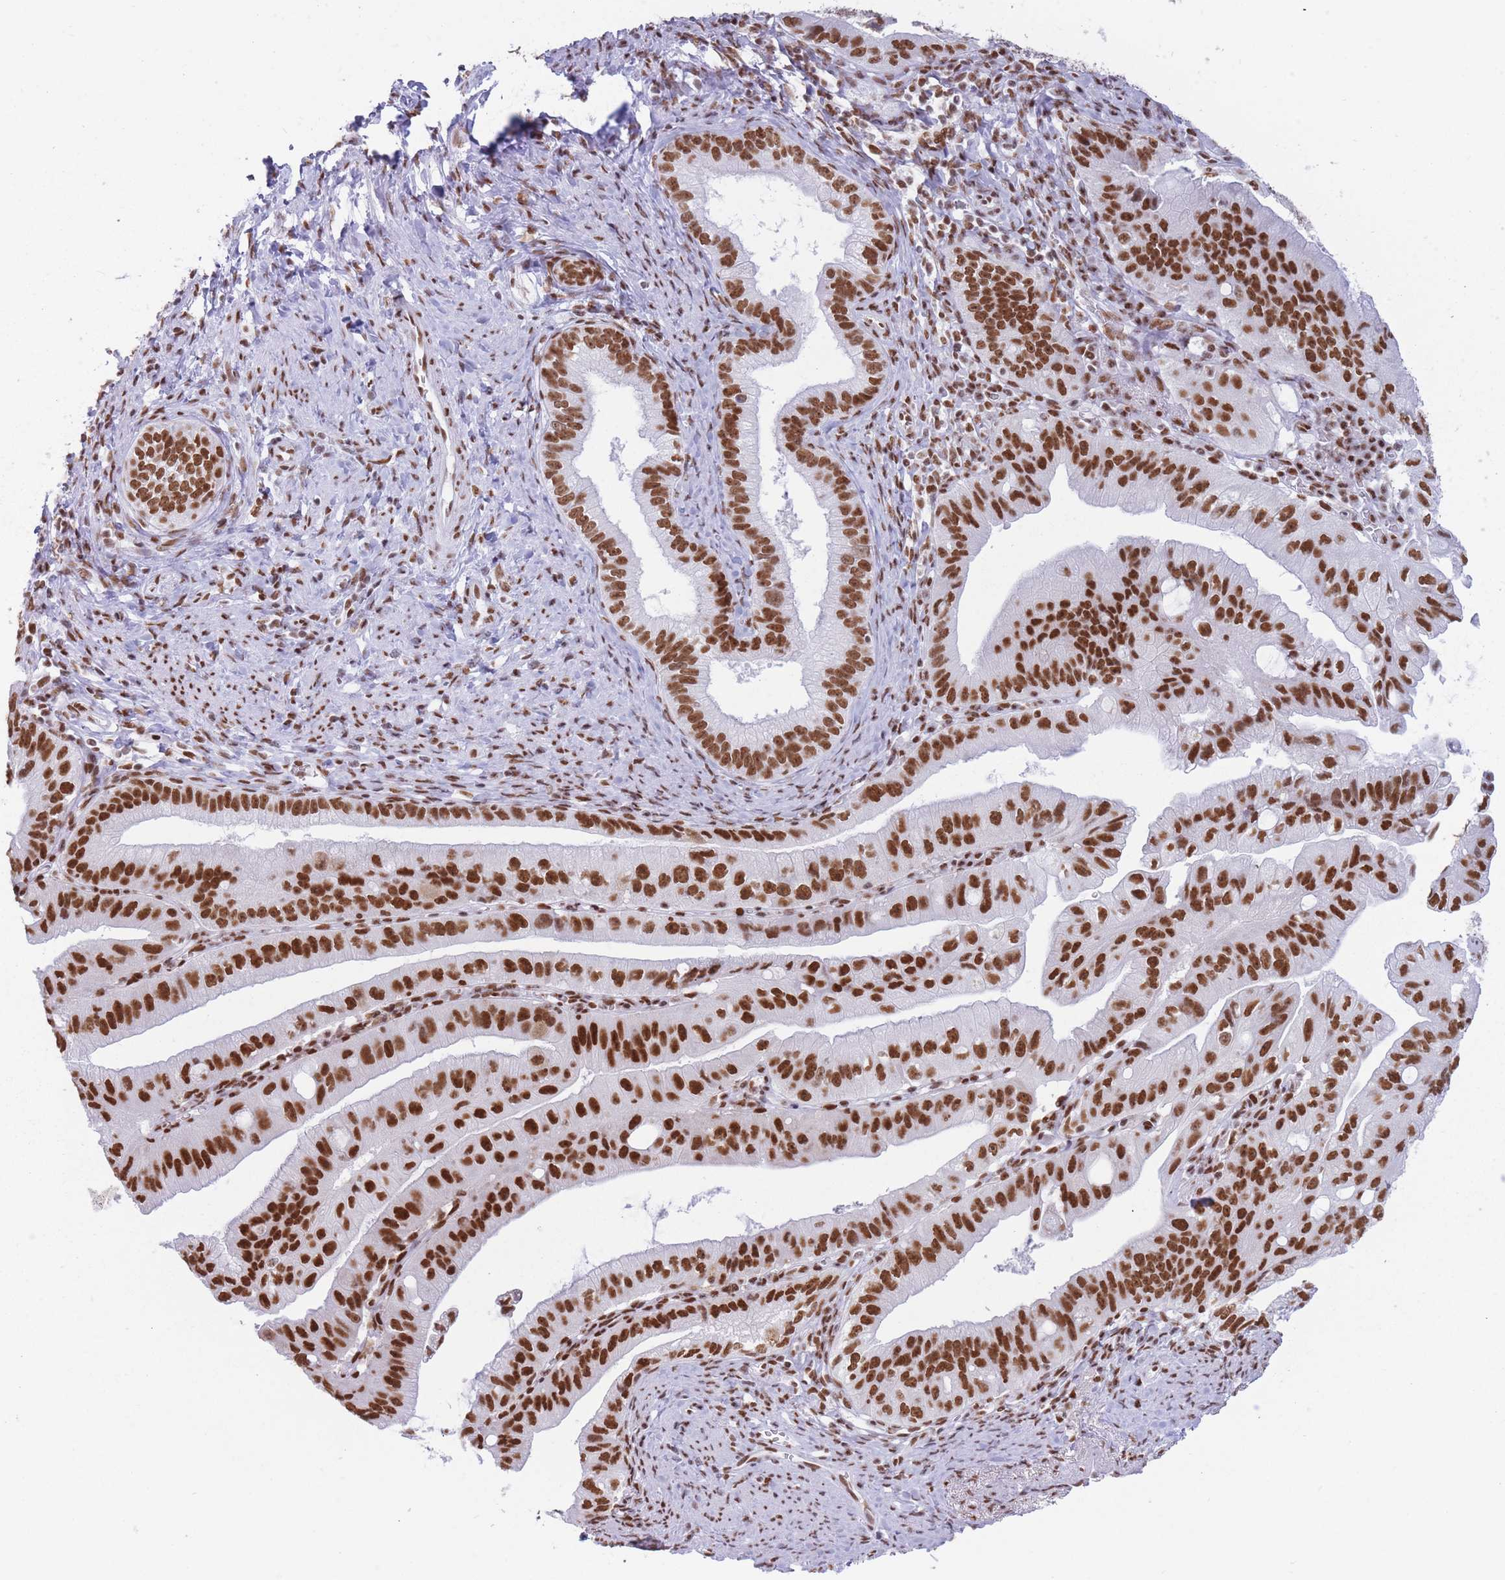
{"staining": {"intensity": "strong", "quantity": ">75%", "location": "nuclear"}, "tissue": "pancreatic cancer", "cell_type": "Tumor cells", "image_type": "cancer", "snomed": [{"axis": "morphology", "description": "Adenocarcinoma, NOS"}, {"axis": "topography", "description": "Pancreas"}], "caption": "The photomicrograph demonstrates immunohistochemical staining of pancreatic adenocarcinoma. There is strong nuclear positivity is identified in approximately >75% of tumor cells.", "gene": "HNRNPUL1", "patient": {"sex": "male", "age": 70}}